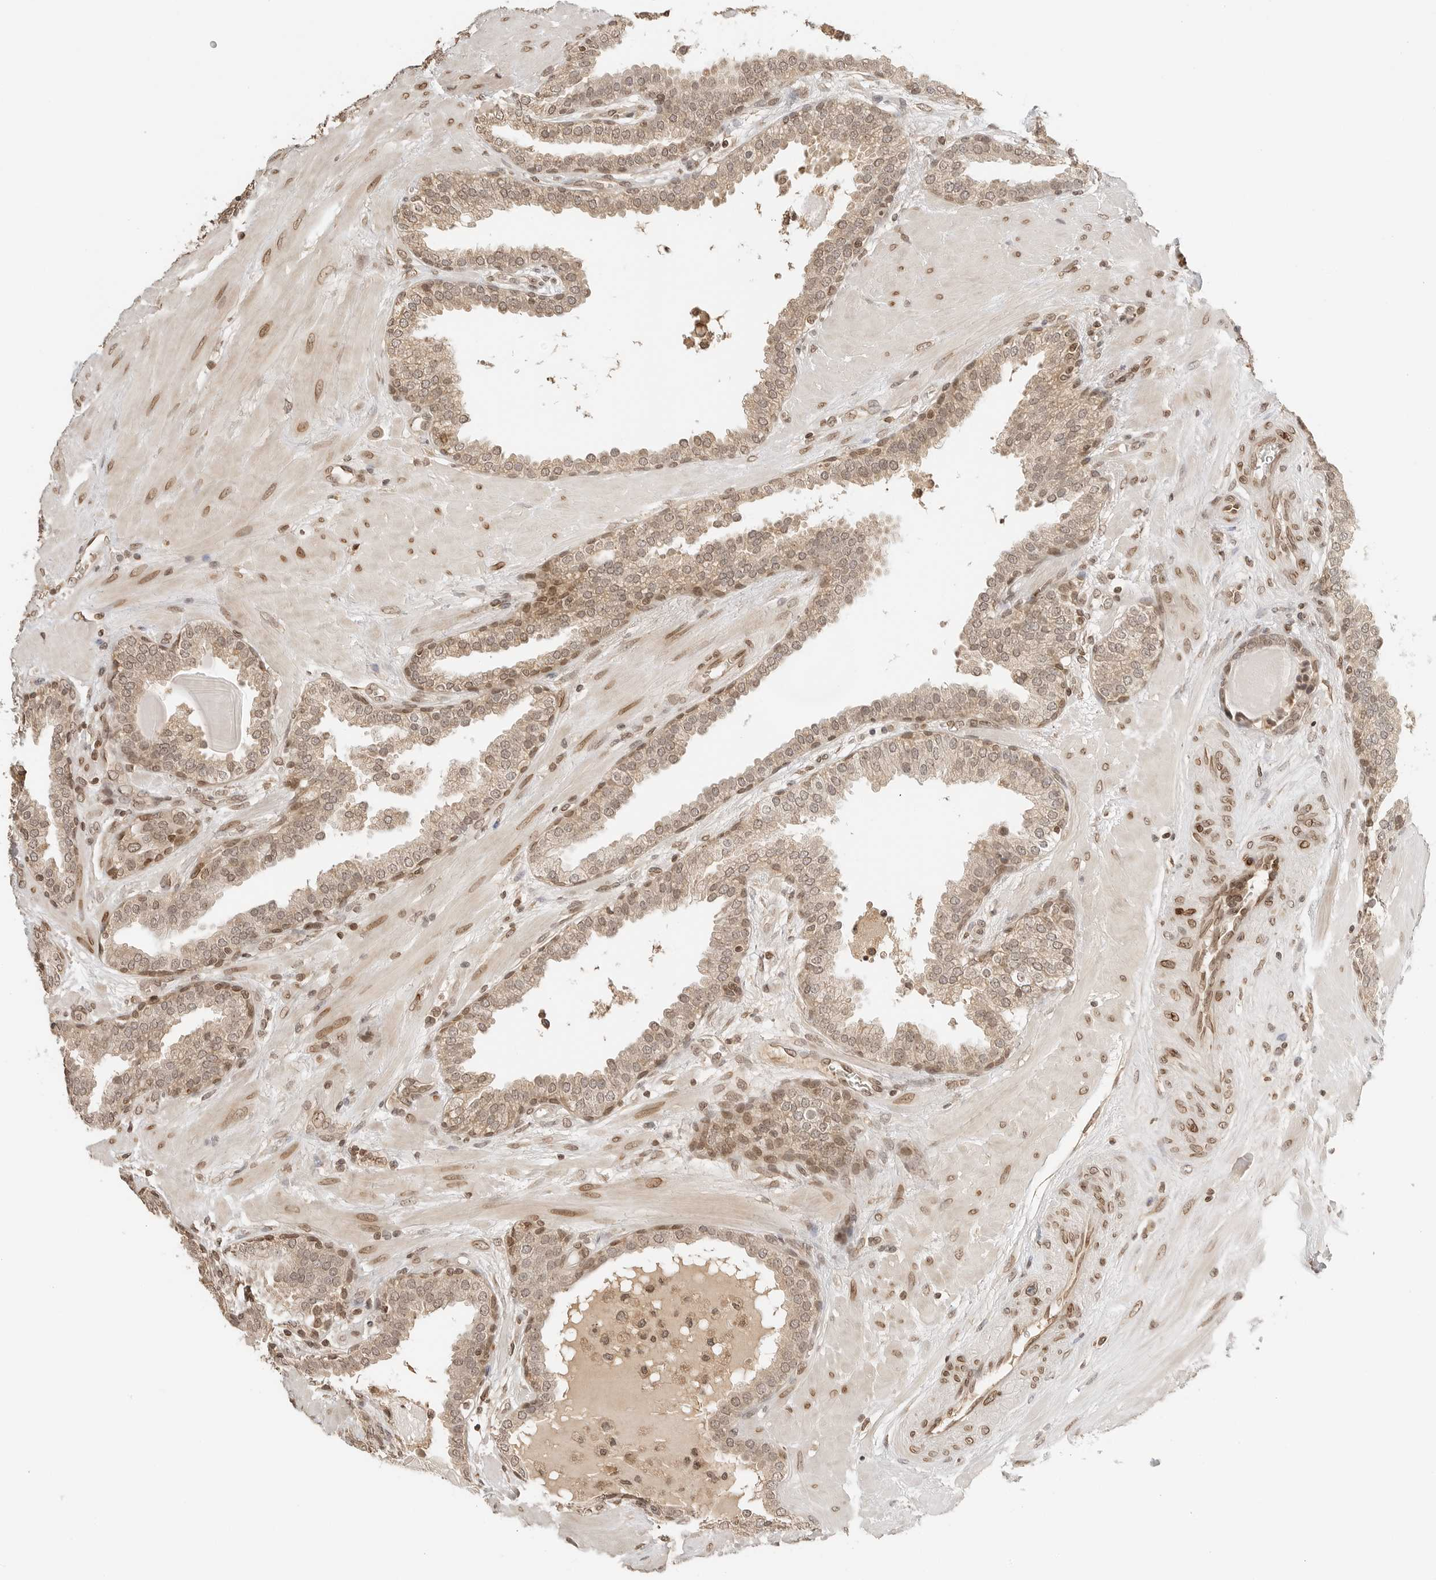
{"staining": {"intensity": "moderate", "quantity": "25%-75%", "location": "cytoplasmic/membranous,nuclear"}, "tissue": "prostate", "cell_type": "Glandular cells", "image_type": "normal", "snomed": [{"axis": "morphology", "description": "Normal tissue, NOS"}, {"axis": "topography", "description": "Prostate"}], "caption": "The immunohistochemical stain highlights moderate cytoplasmic/membranous,nuclear expression in glandular cells of normal prostate. (Brightfield microscopy of DAB IHC at high magnification).", "gene": "POLH", "patient": {"sex": "male", "age": 51}}